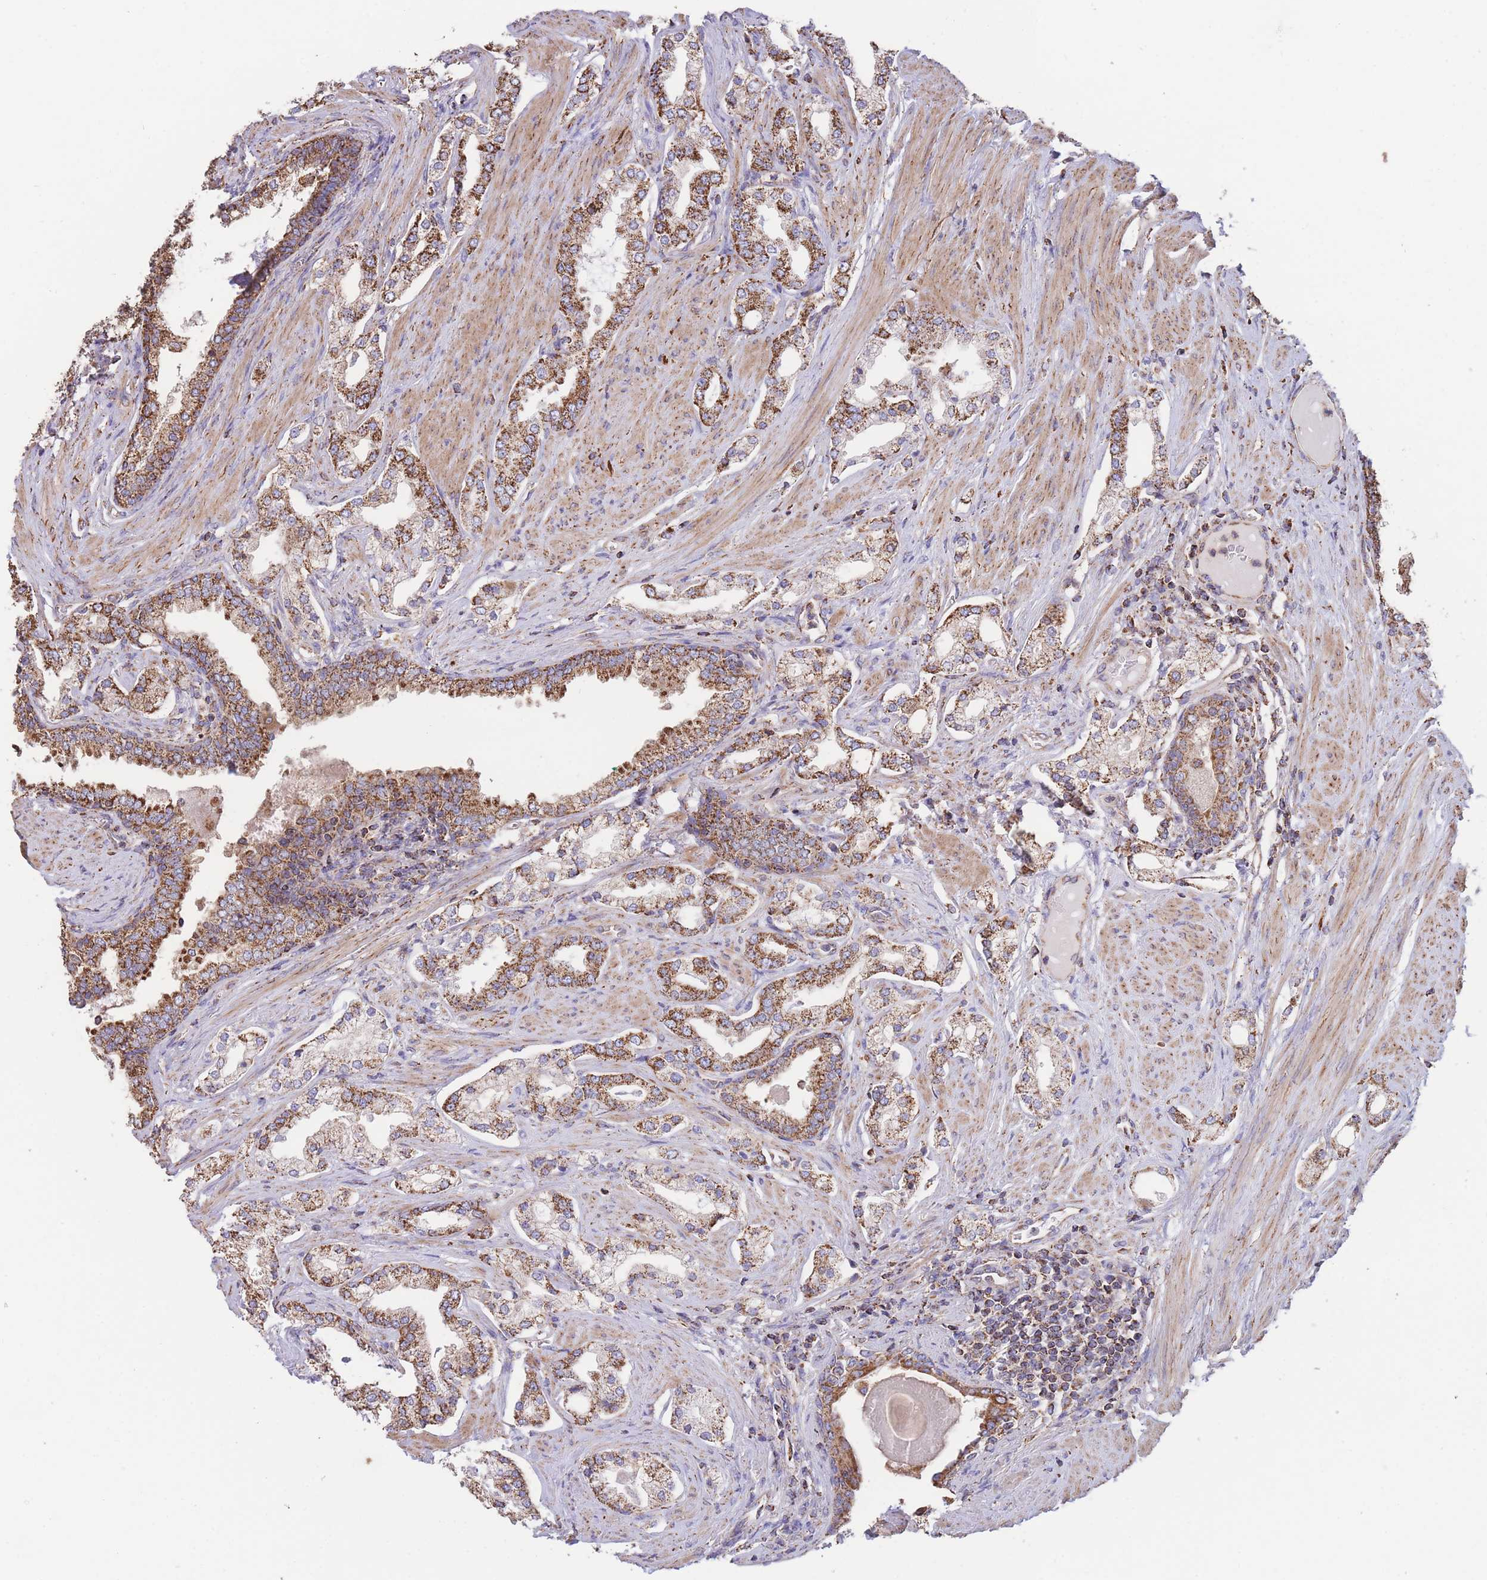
{"staining": {"intensity": "strong", "quantity": ">75%", "location": "cytoplasmic/membranous"}, "tissue": "prostate cancer", "cell_type": "Tumor cells", "image_type": "cancer", "snomed": [{"axis": "morphology", "description": "Adenocarcinoma, High grade"}, {"axis": "topography", "description": "Prostate"}], "caption": "Prostate cancer stained for a protein (brown) displays strong cytoplasmic/membranous positive staining in approximately >75% of tumor cells.", "gene": "FKBP8", "patient": {"sex": "male", "age": 71}}